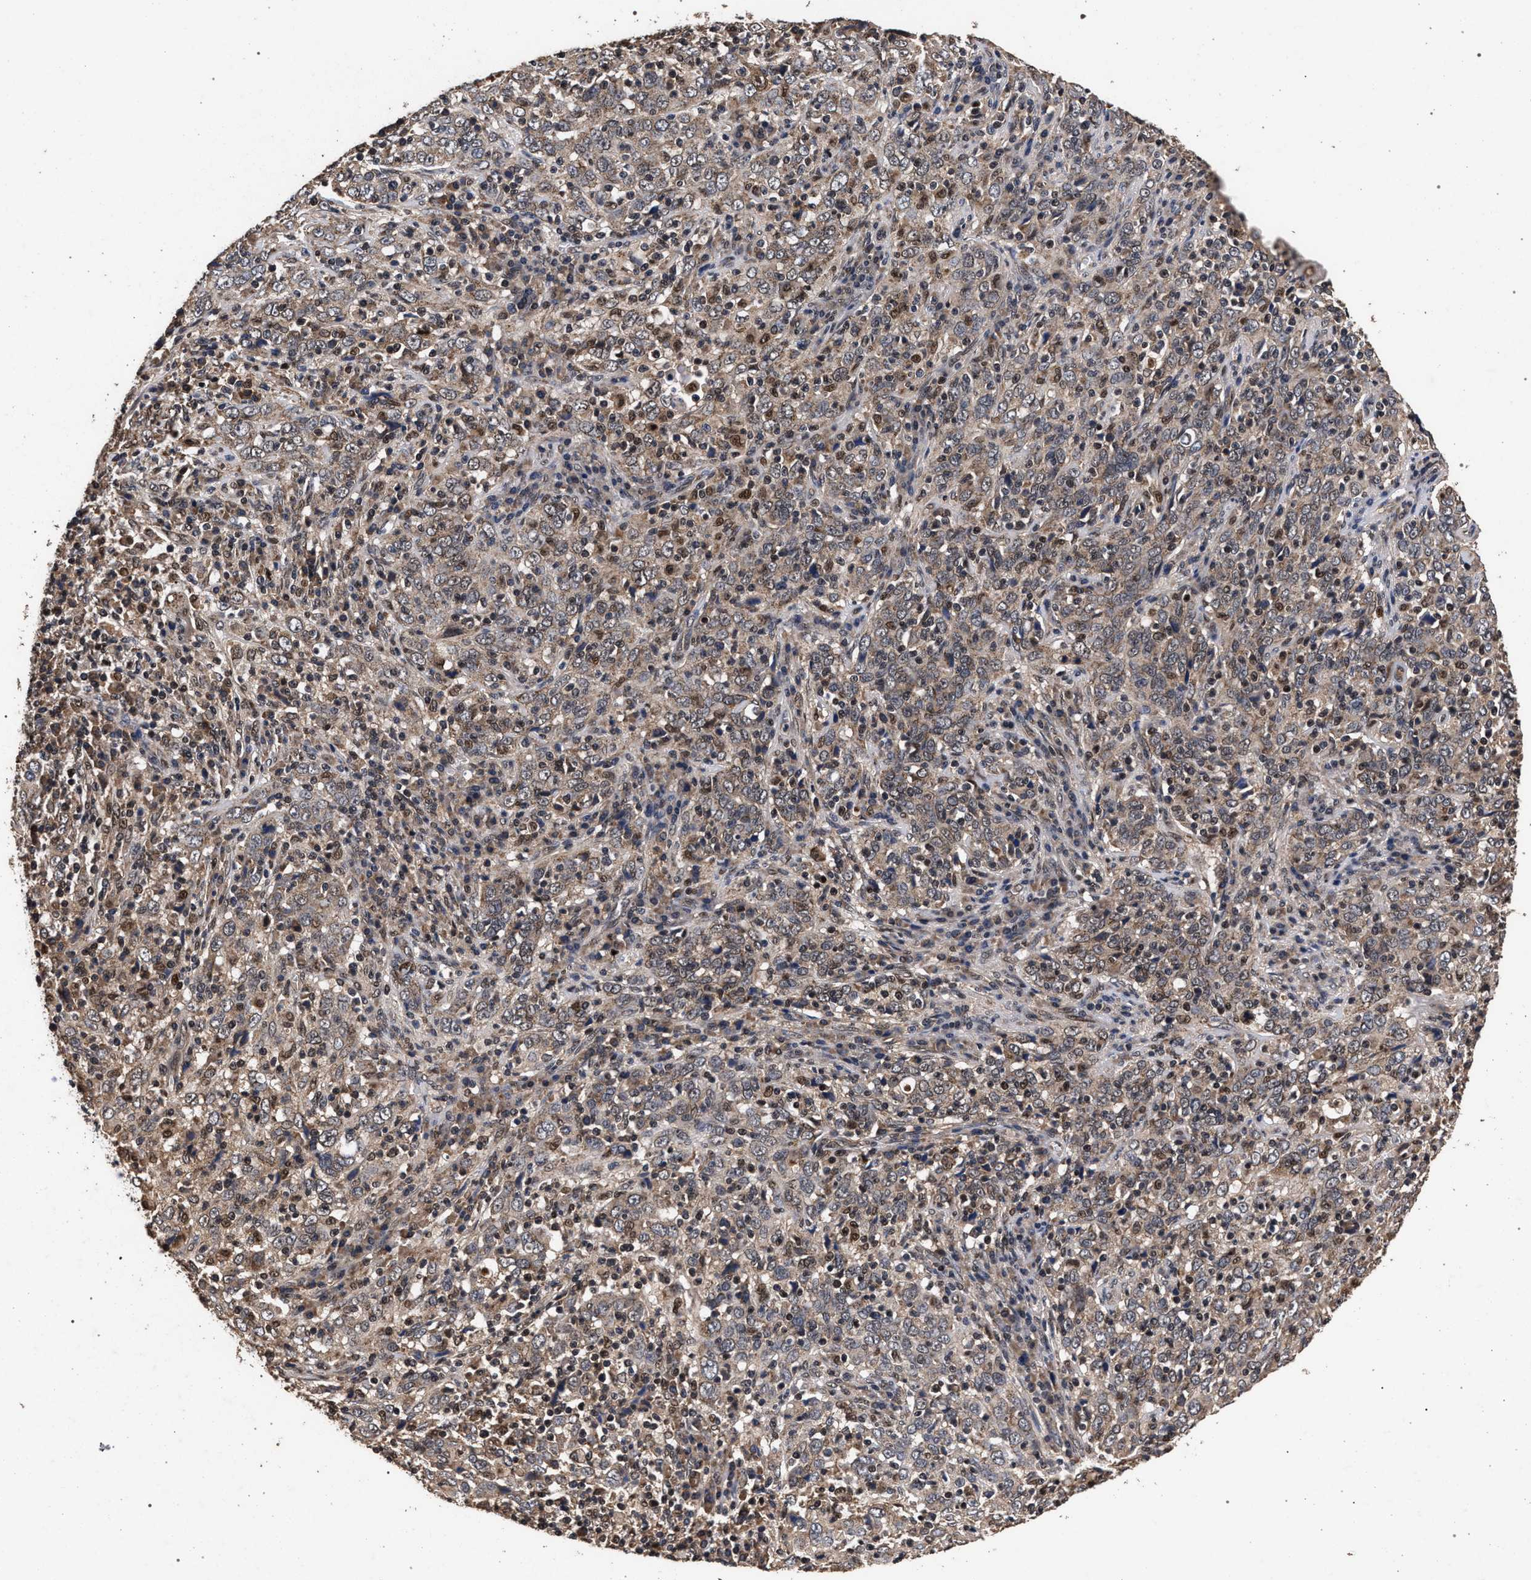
{"staining": {"intensity": "weak", "quantity": ">75%", "location": "cytoplasmic/membranous"}, "tissue": "cervical cancer", "cell_type": "Tumor cells", "image_type": "cancer", "snomed": [{"axis": "morphology", "description": "Squamous cell carcinoma, NOS"}, {"axis": "topography", "description": "Cervix"}], "caption": "Immunohistochemical staining of human cervical cancer (squamous cell carcinoma) demonstrates low levels of weak cytoplasmic/membranous positivity in approximately >75% of tumor cells.", "gene": "ACOX1", "patient": {"sex": "female", "age": 46}}